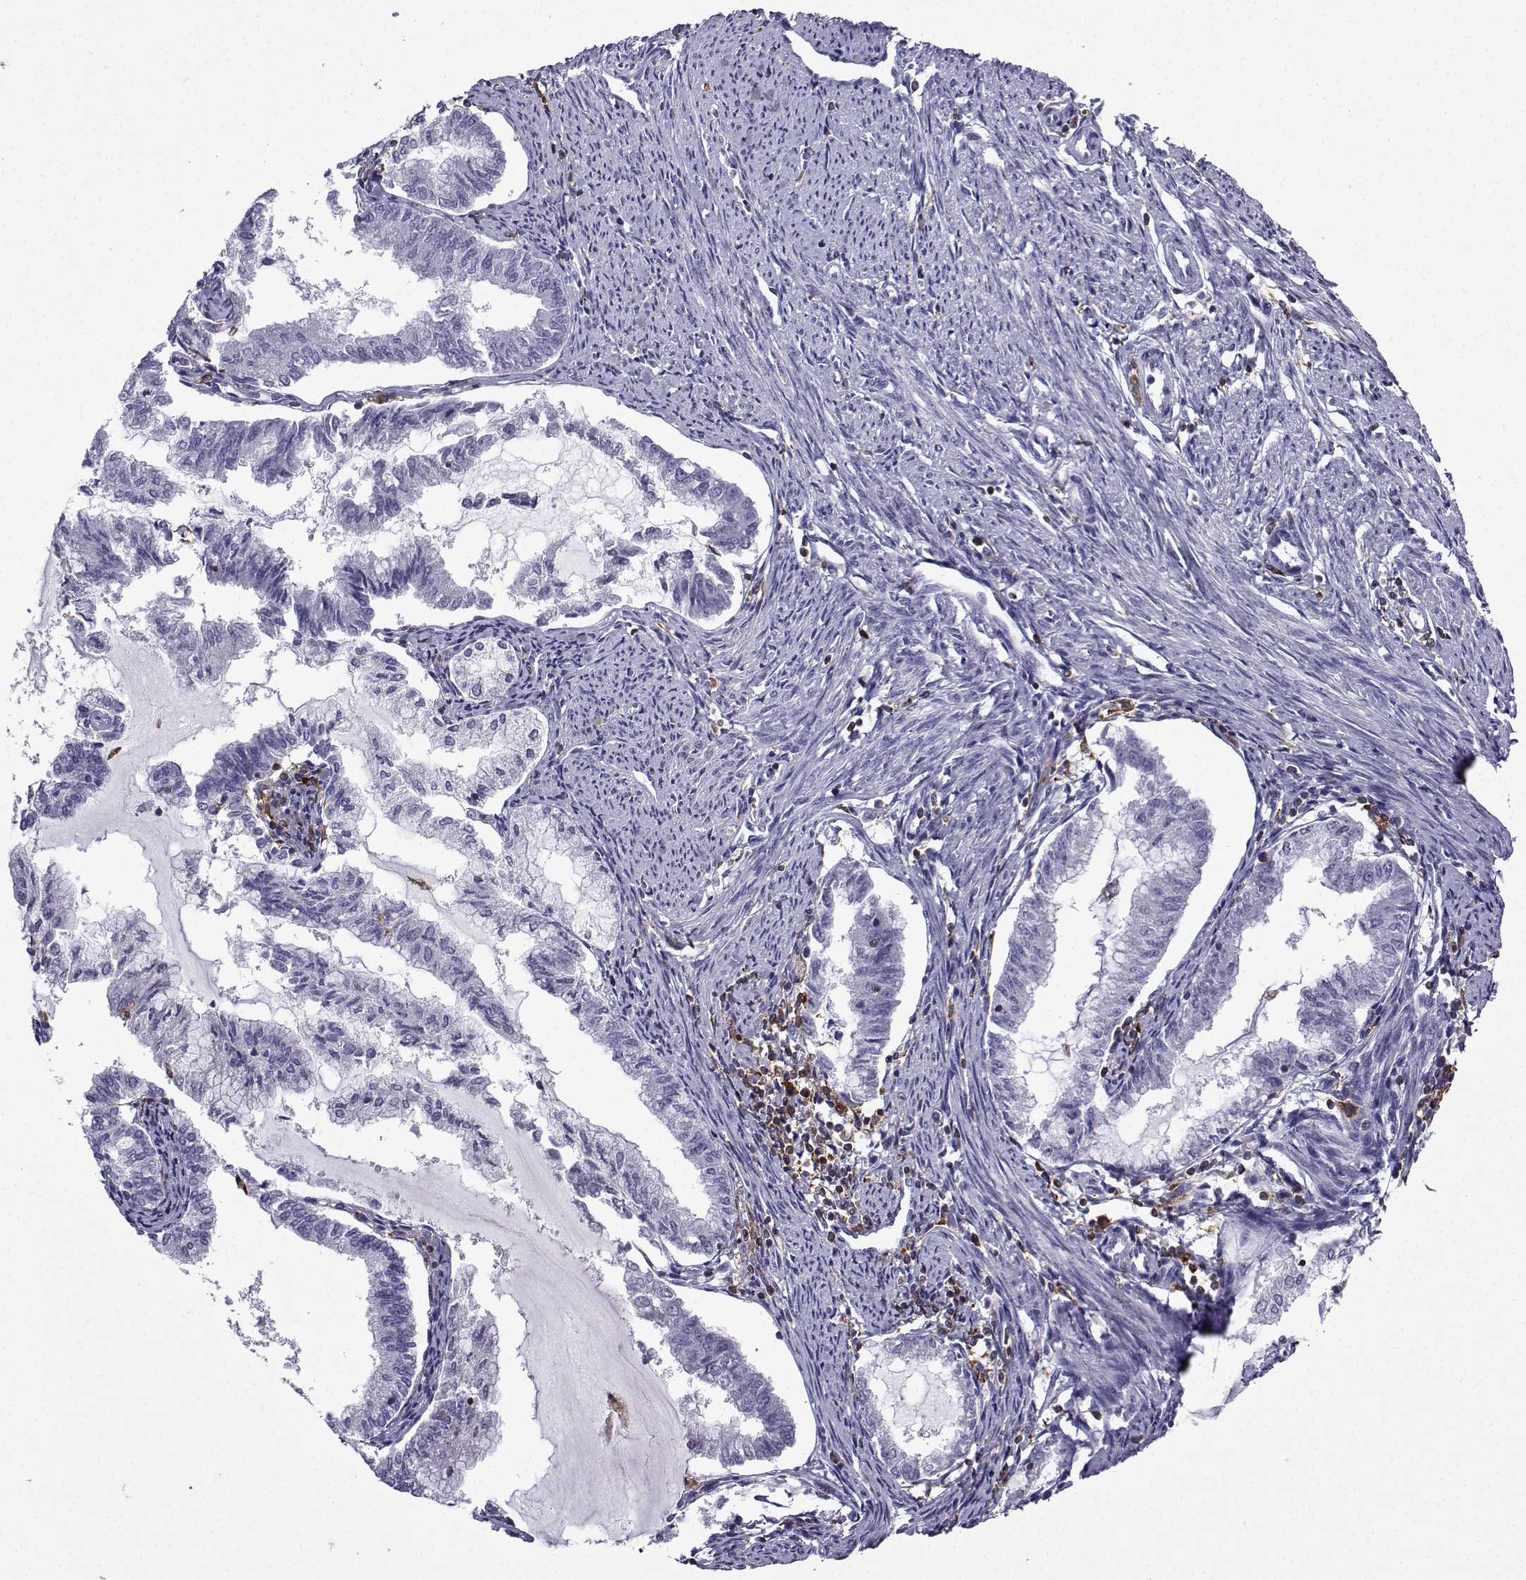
{"staining": {"intensity": "negative", "quantity": "none", "location": "none"}, "tissue": "endometrial cancer", "cell_type": "Tumor cells", "image_type": "cancer", "snomed": [{"axis": "morphology", "description": "Adenocarcinoma, NOS"}, {"axis": "topography", "description": "Endometrium"}], "caption": "DAB immunohistochemical staining of human adenocarcinoma (endometrial) demonstrates no significant positivity in tumor cells.", "gene": "DOCK10", "patient": {"sex": "female", "age": 79}}